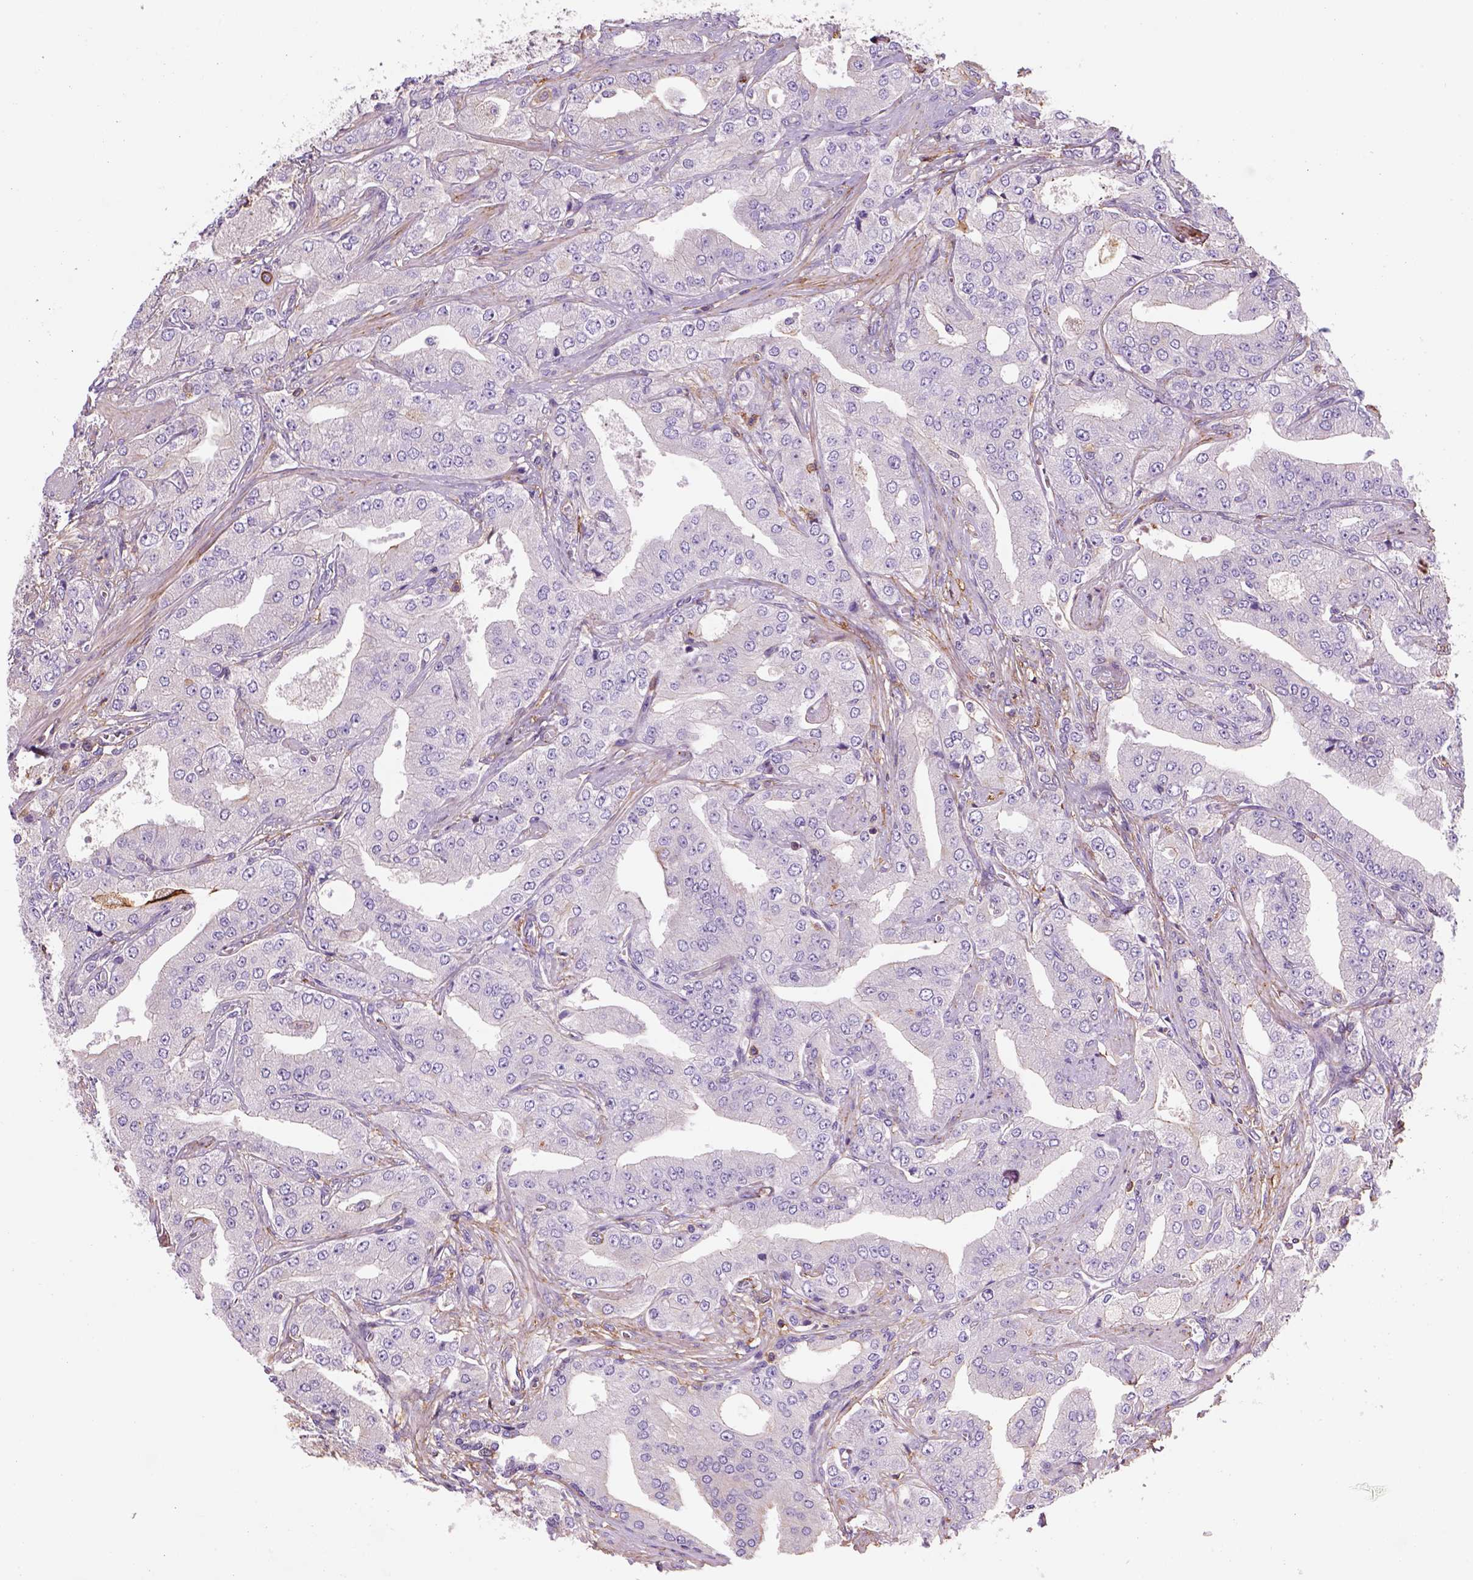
{"staining": {"intensity": "negative", "quantity": "none", "location": "none"}, "tissue": "prostate cancer", "cell_type": "Tumor cells", "image_type": "cancer", "snomed": [{"axis": "morphology", "description": "Adenocarcinoma, Low grade"}, {"axis": "topography", "description": "Prostate"}], "caption": "IHC of human prostate cancer (adenocarcinoma (low-grade)) shows no positivity in tumor cells.", "gene": "GPRC5D", "patient": {"sex": "male", "age": 60}}